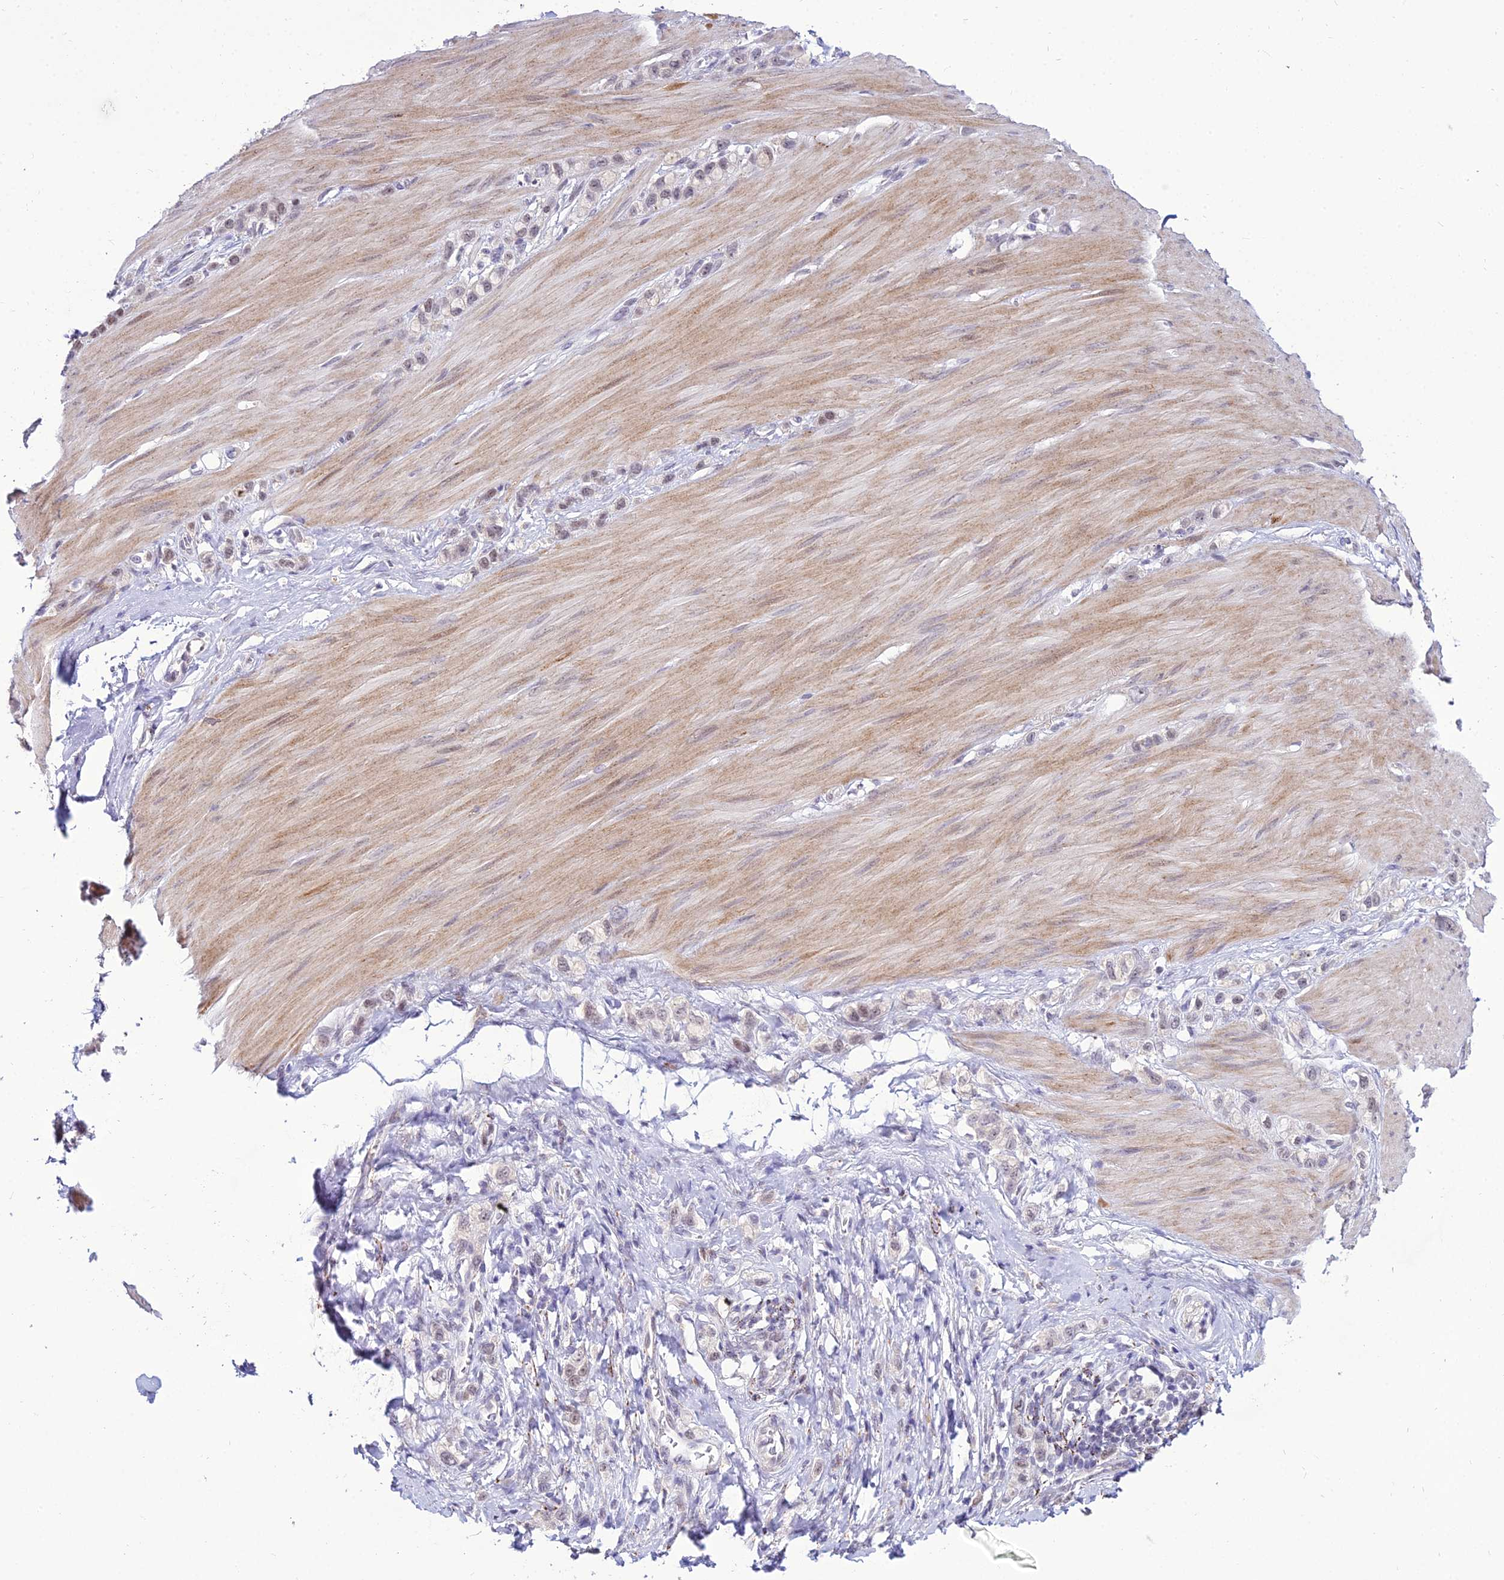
{"staining": {"intensity": "negative", "quantity": "none", "location": "none"}, "tissue": "stomach cancer", "cell_type": "Tumor cells", "image_type": "cancer", "snomed": [{"axis": "morphology", "description": "Adenocarcinoma, NOS"}, {"axis": "topography", "description": "Stomach"}], "caption": "This is a image of immunohistochemistry staining of adenocarcinoma (stomach), which shows no expression in tumor cells.", "gene": "C6orf163", "patient": {"sex": "female", "age": 65}}